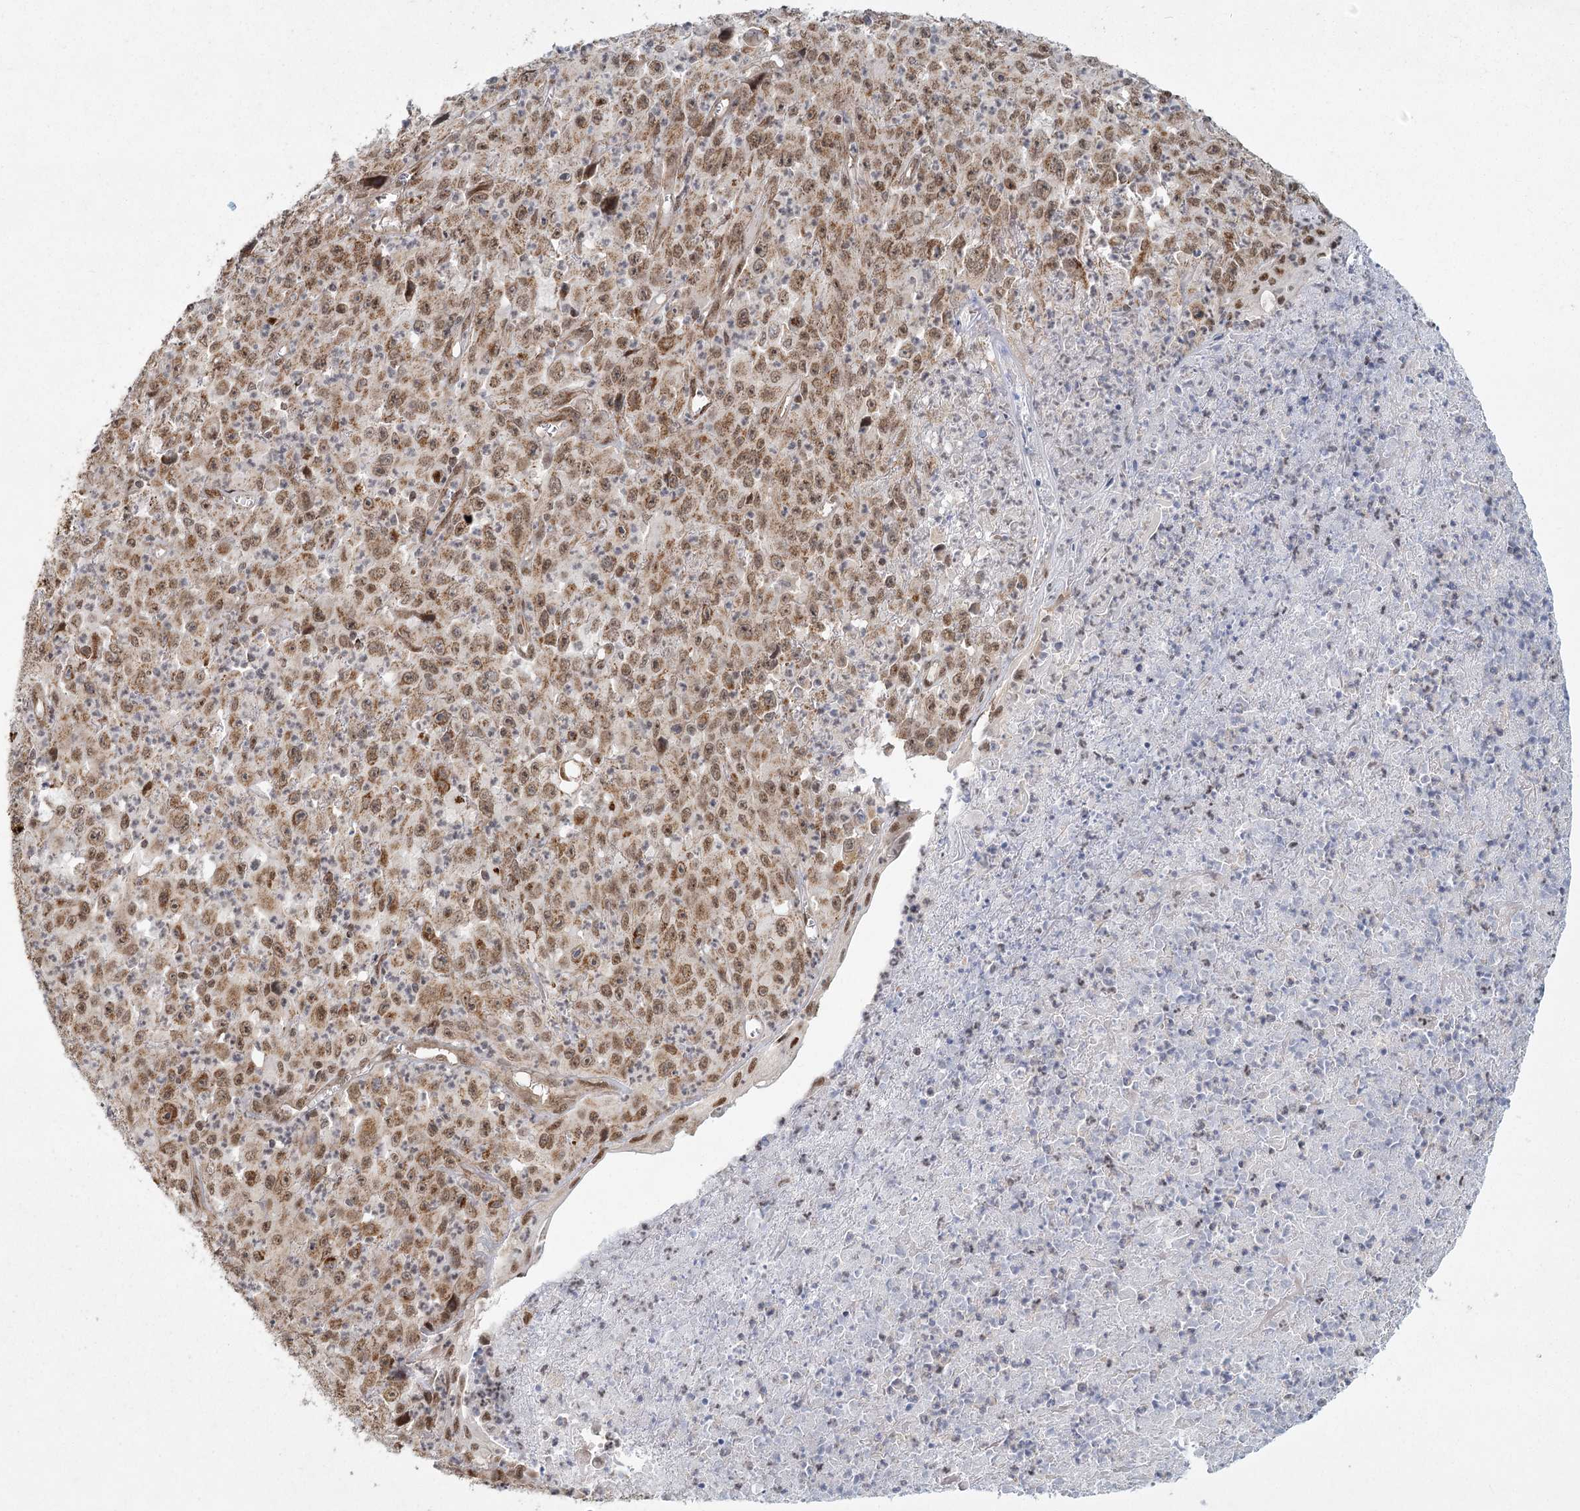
{"staining": {"intensity": "moderate", "quantity": ">75%", "location": "nuclear"}, "tissue": "melanoma", "cell_type": "Tumor cells", "image_type": "cancer", "snomed": [{"axis": "morphology", "description": "Malignant melanoma, Metastatic site"}, {"axis": "topography", "description": "Skin"}], "caption": "Moderate nuclear staining for a protein is present in approximately >75% of tumor cells of melanoma using IHC.", "gene": "ZCCHC24", "patient": {"sex": "female", "age": 56}}